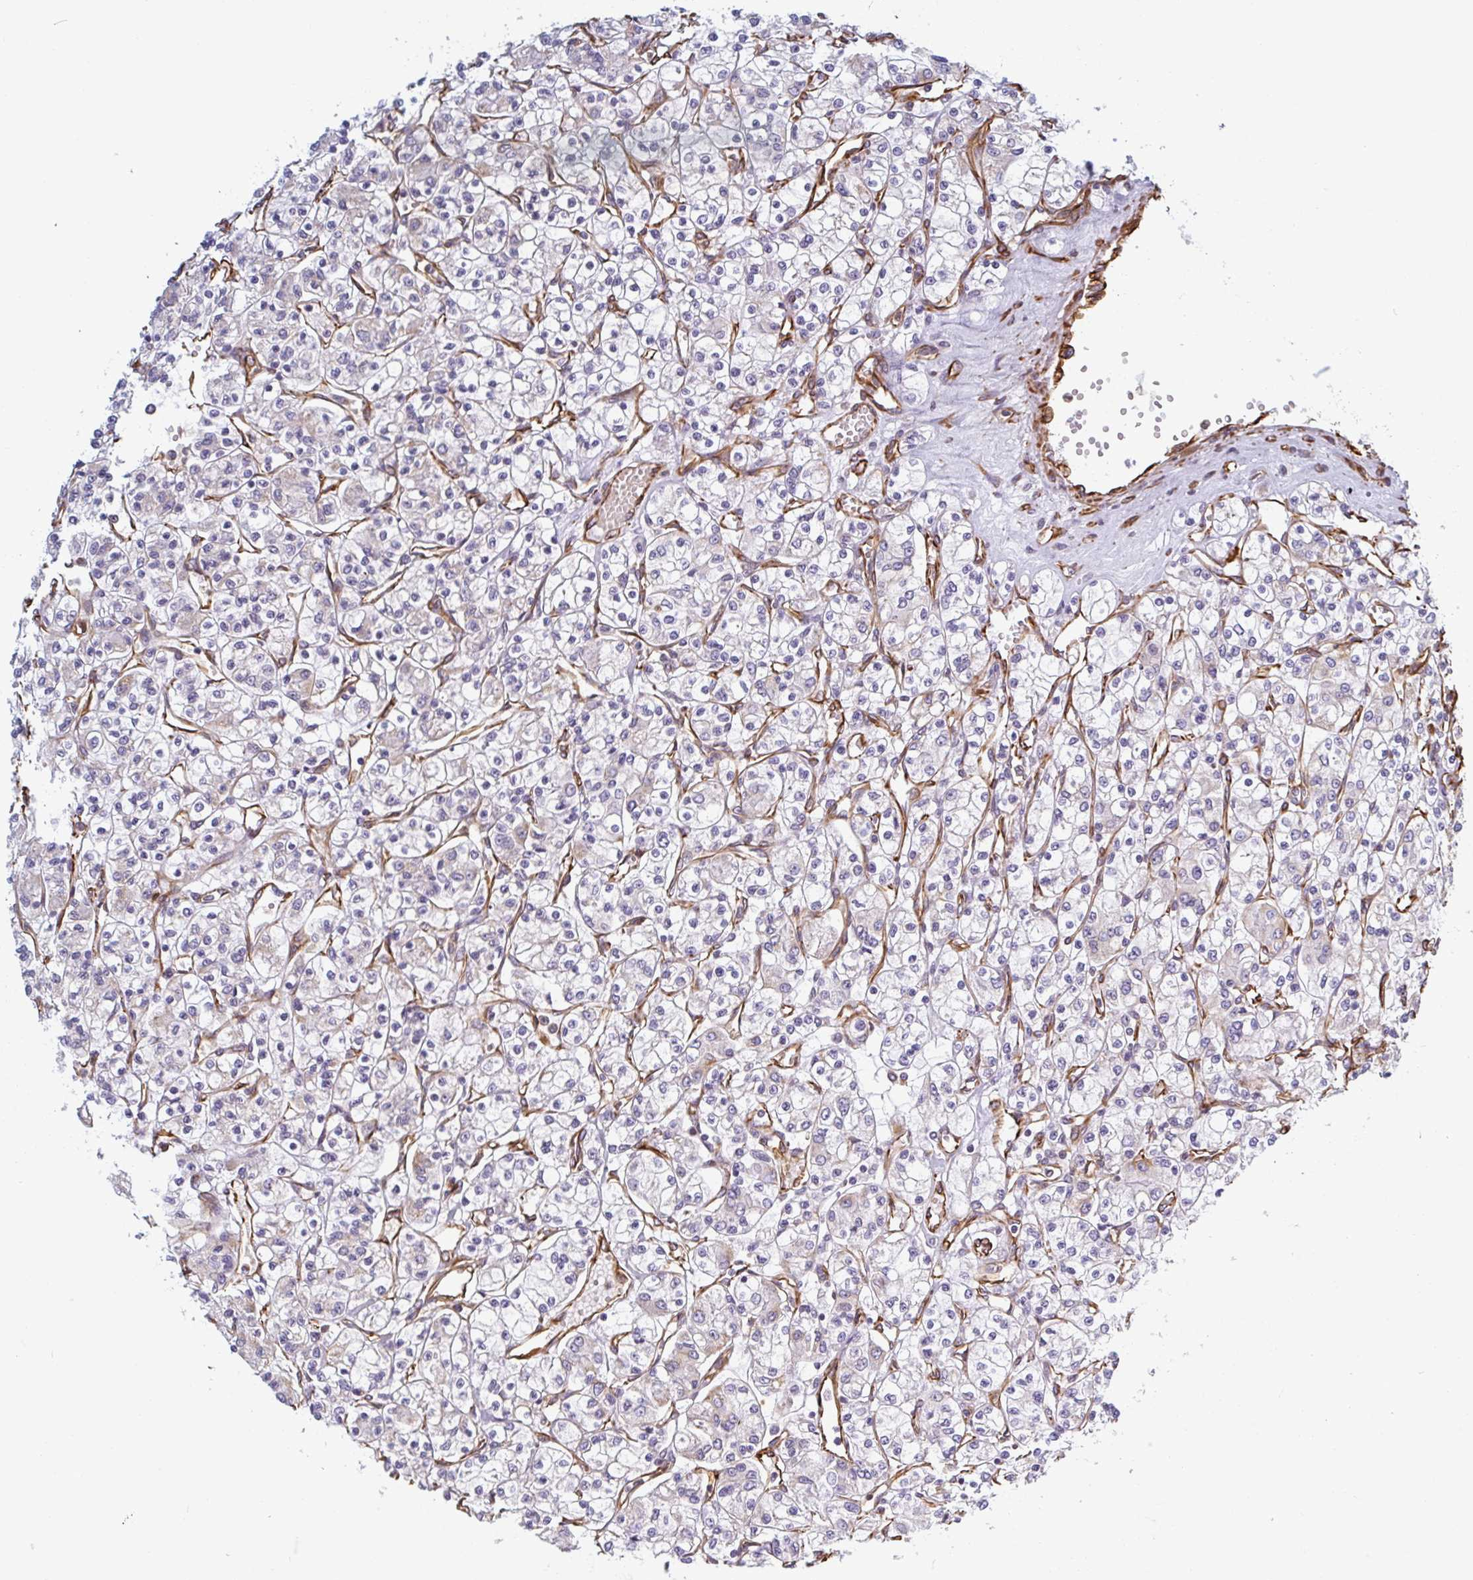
{"staining": {"intensity": "negative", "quantity": "none", "location": "none"}, "tissue": "renal cancer", "cell_type": "Tumor cells", "image_type": "cancer", "snomed": [{"axis": "morphology", "description": "Adenocarcinoma, NOS"}, {"axis": "topography", "description": "Kidney"}], "caption": "Renal cancer (adenocarcinoma) stained for a protein using immunohistochemistry shows no positivity tumor cells.", "gene": "PPFIA1", "patient": {"sex": "female", "age": 59}}